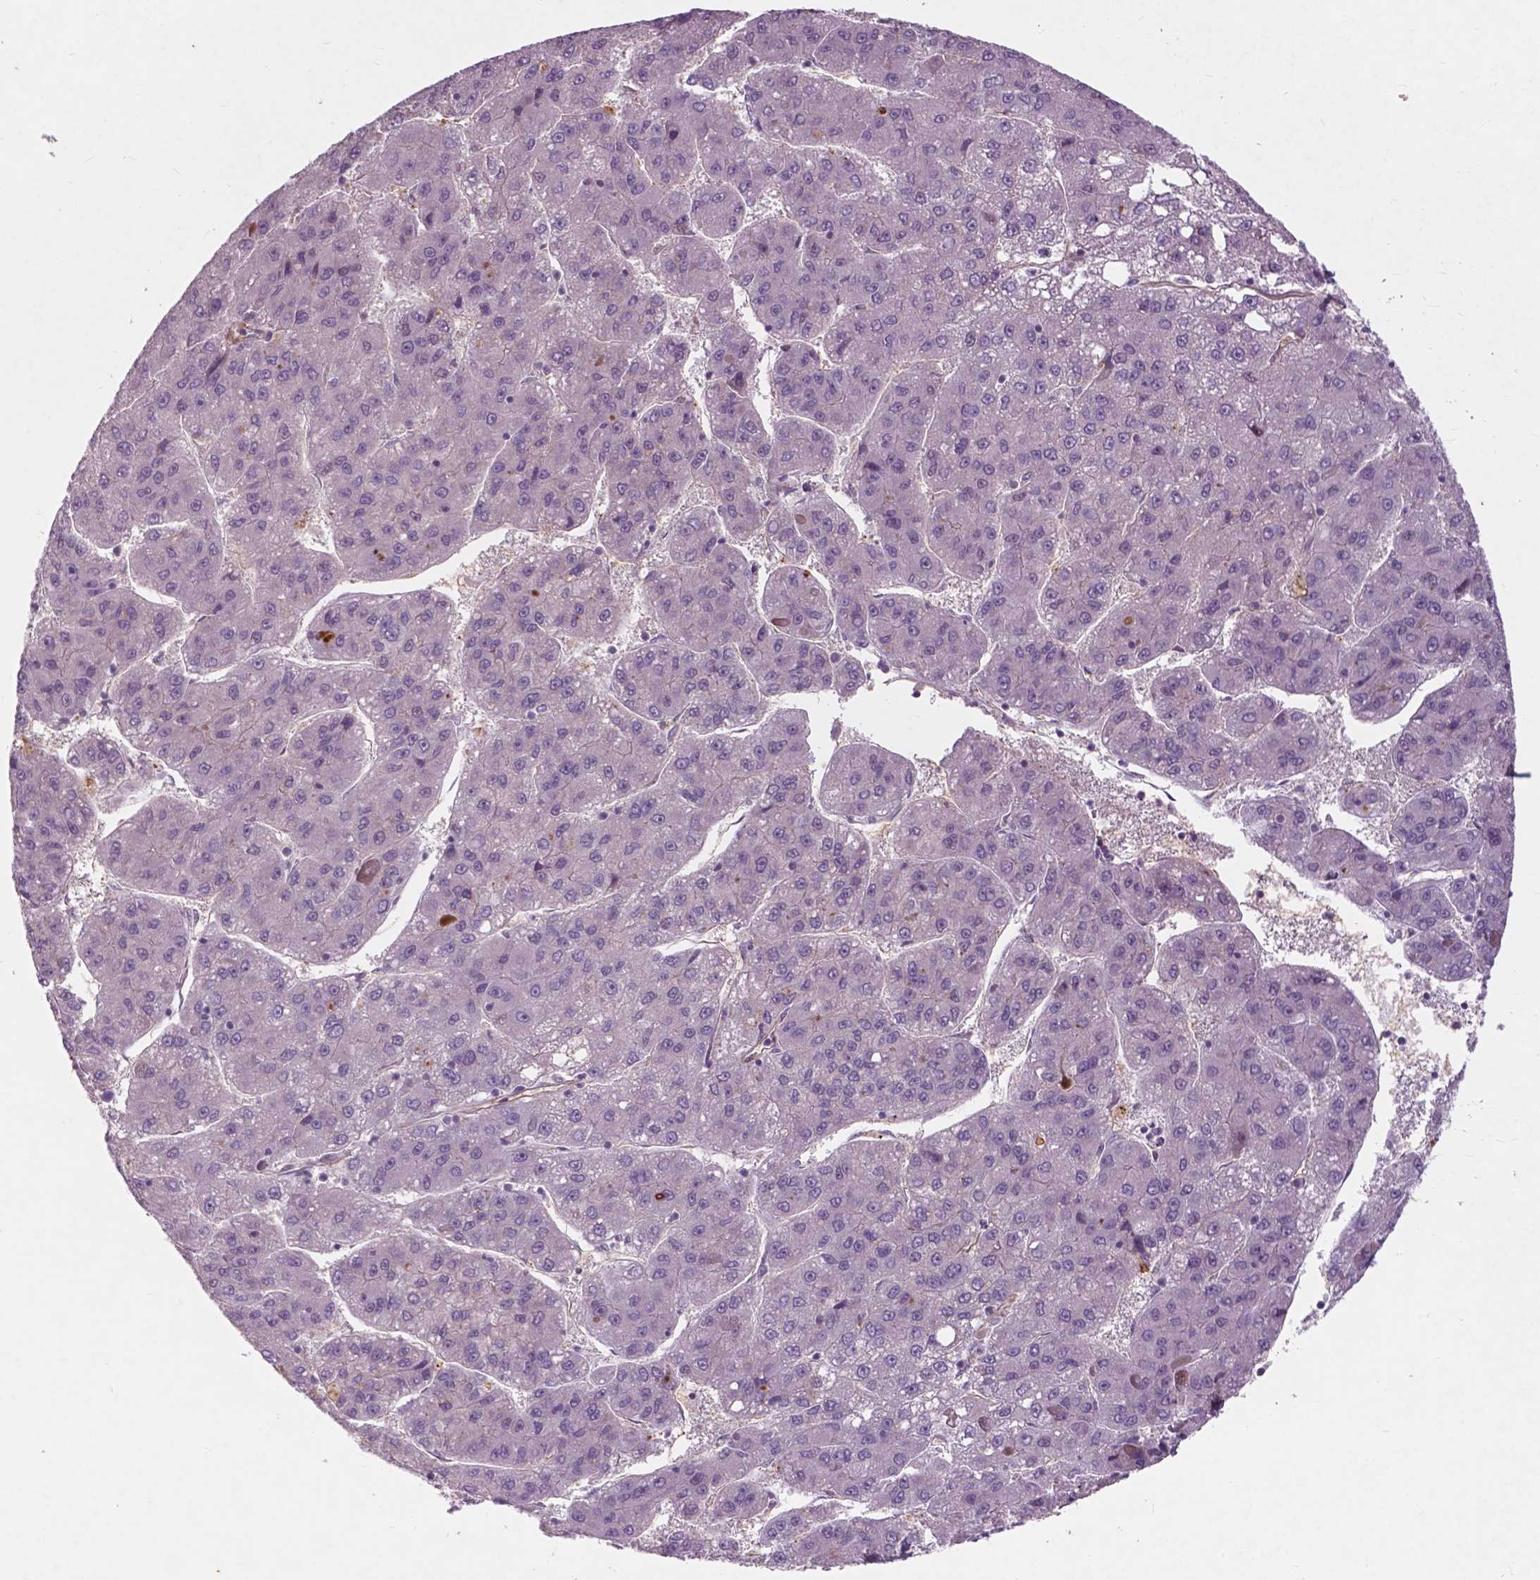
{"staining": {"intensity": "negative", "quantity": "none", "location": "none"}, "tissue": "liver cancer", "cell_type": "Tumor cells", "image_type": "cancer", "snomed": [{"axis": "morphology", "description": "Carcinoma, Hepatocellular, NOS"}, {"axis": "topography", "description": "Liver"}], "caption": "Protein analysis of hepatocellular carcinoma (liver) exhibits no significant positivity in tumor cells.", "gene": "RFPL4B", "patient": {"sex": "female", "age": 82}}